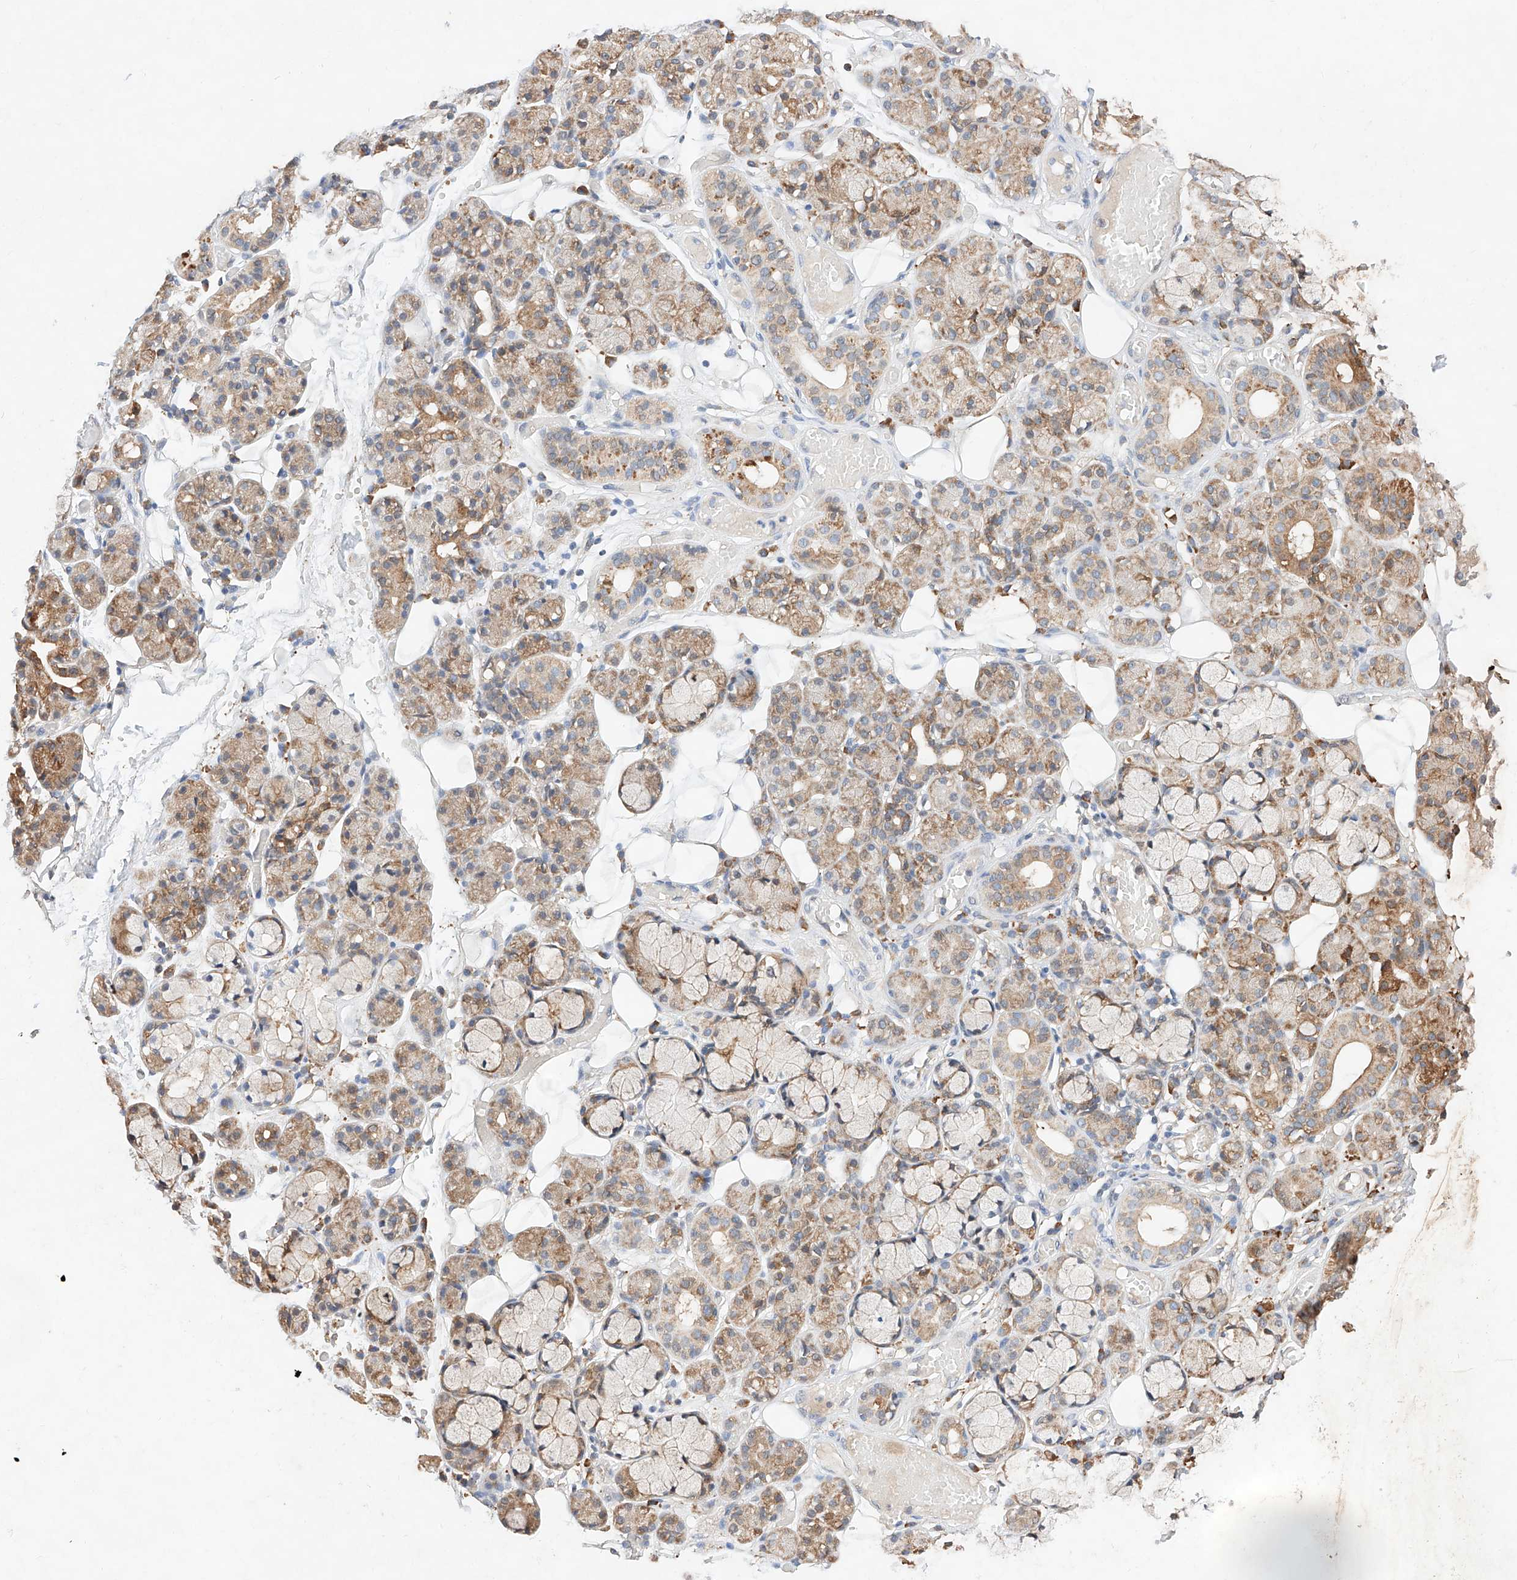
{"staining": {"intensity": "moderate", "quantity": "25%-75%", "location": "cytoplasmic/membranous"}, "tissue": "salivary gland", "cell_type": "Glandular cells", "image_type": "normal", "snomed": [{"axis": "morphology", "description": "Normal tissue, NOS"}, {"axis": "topography", "description": "Salivary gland"}], "caption": "Immunohistochemistry staining of benign salivary gland, which exhibits medium levels of moderate cytoplasmic/membranous positivity in approximately 25%-75% of glandular cells indicating moderate cytoplasmic/membranous protein positivity. The staining was performed using DAB (brown) for protein detection and nuclei were counterstained in hematoxylin (blue).", "gene": "ATP9B", "patient": {"sex": "male", "age": 63}}